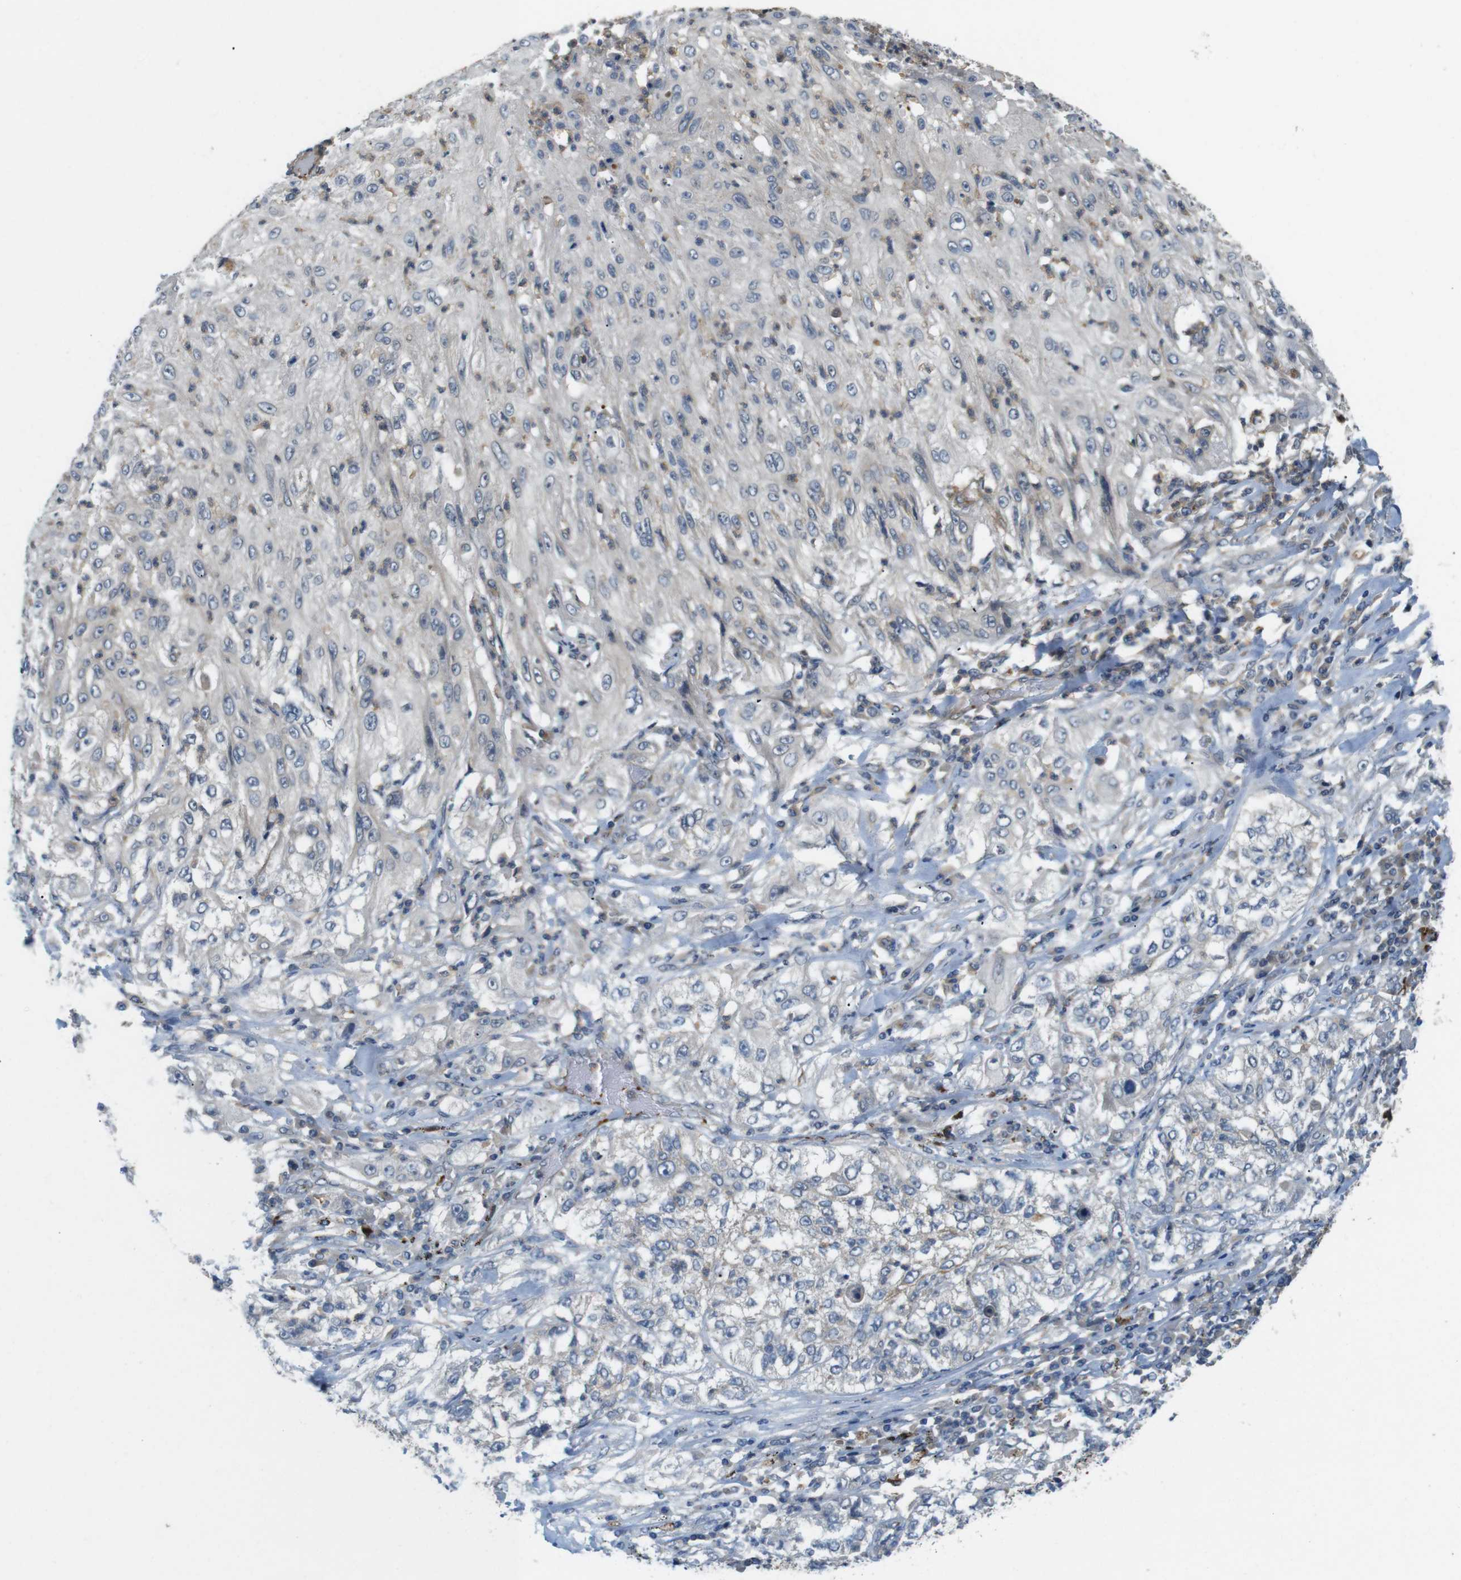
{"staining": {"intensity": "negative", "quantity": "none", "location": "none"}, "tissue": "lung cancer", "cell_type": "Tumor cells", "image_type": "cancer", "snomed": [{"axis": "morphology", "description": "Inflammation, NOS"}, {"axis": "morphology", "description": "Squamous cell carcinoma, NOS"}, {"axis": "topography", "description": "Lymph node"}, {"axis": "topography", "description": "Soft tissue"}, {"axis": "topography", "description": "Lung"}], "caption": "Image shows no significant protein expression in tumor cells of lung squamous cell carcinoma.", "gene": "TSC1", "patient": {"sex": "male", "age": 66}}